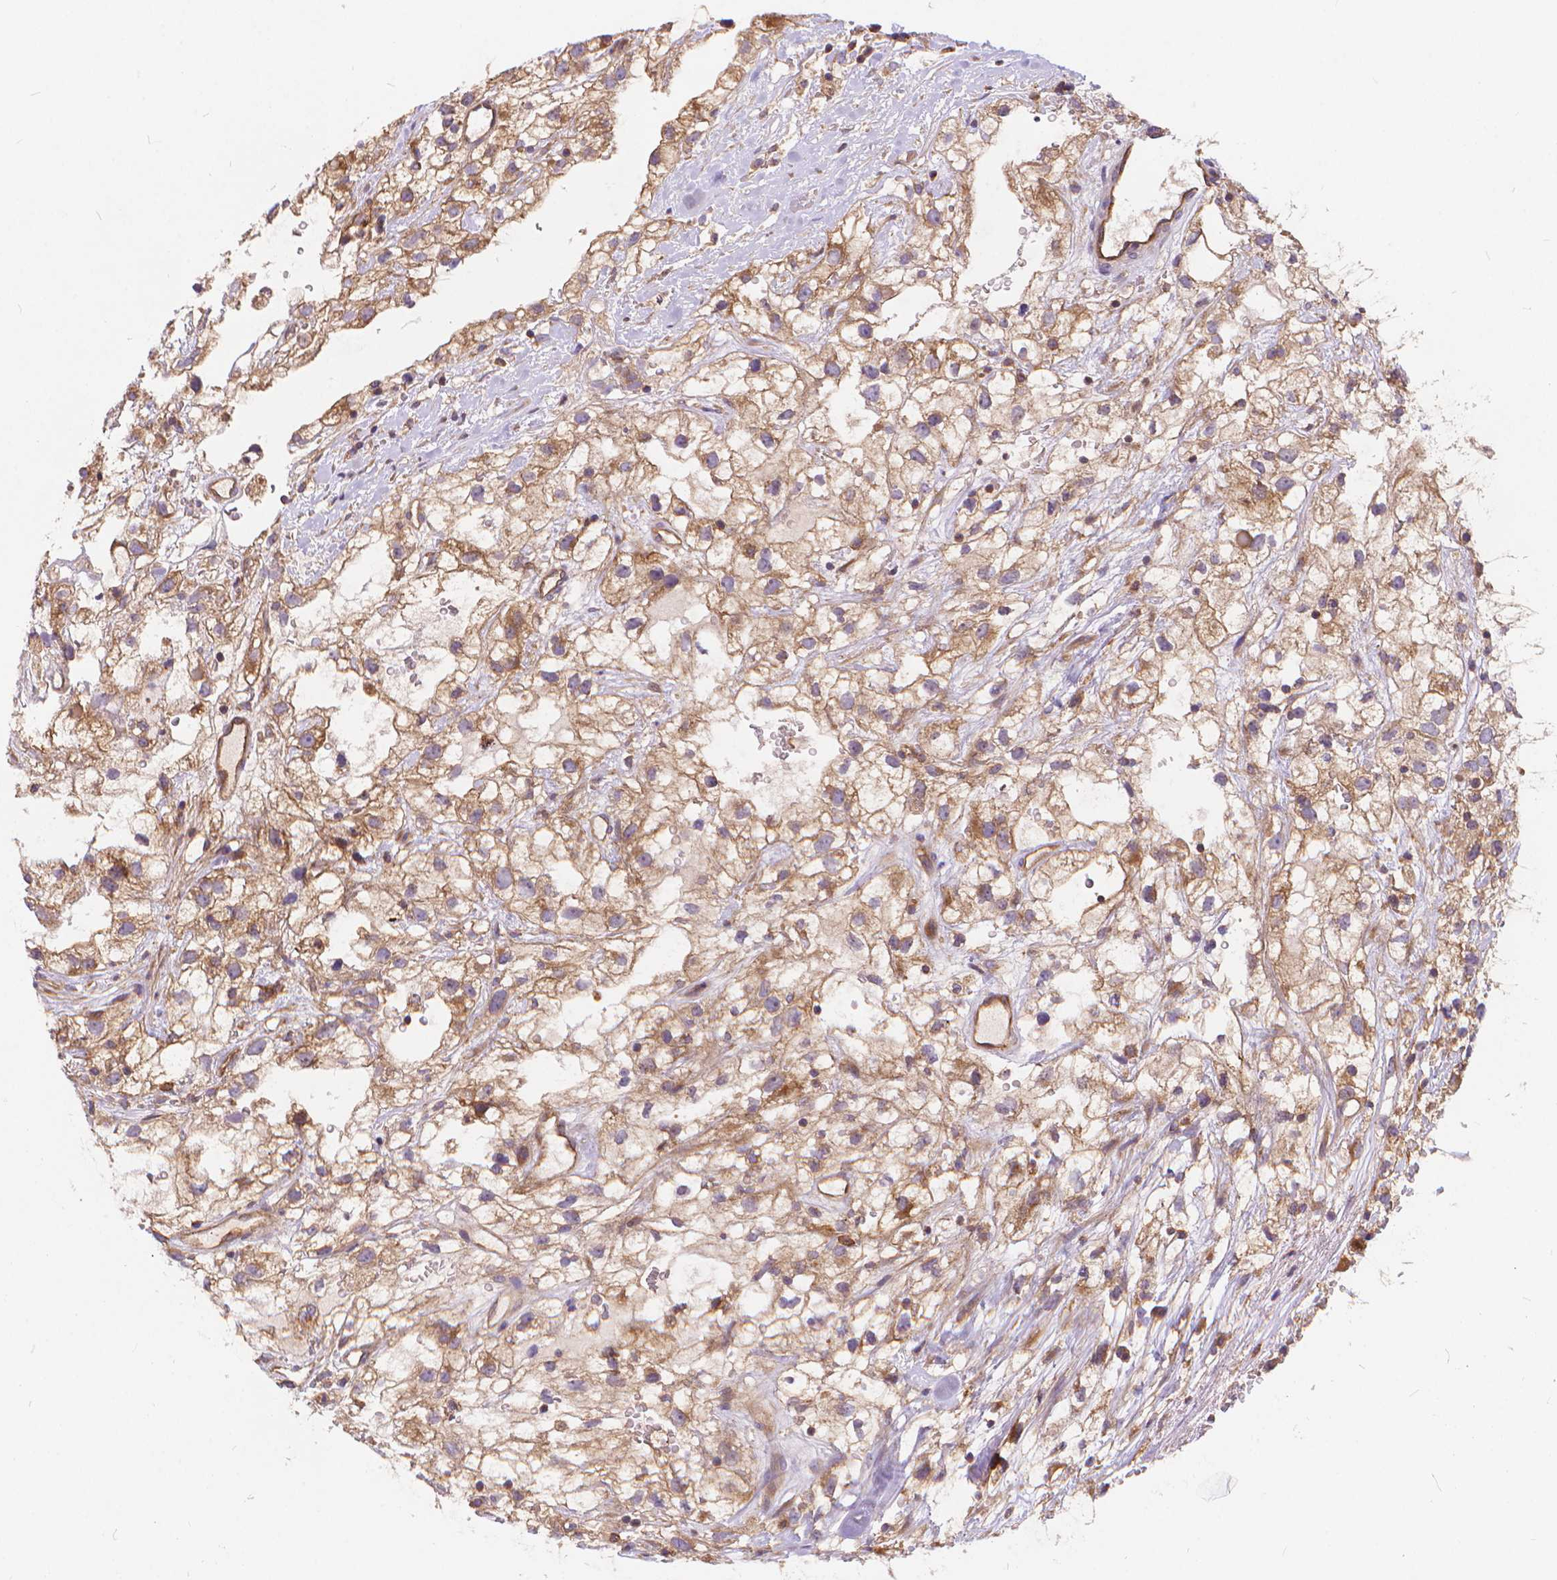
{"staining": {"intensity": "weak", "quantity": ">75%", "location": "cytoplasmic/membranous"}, "tissue": "renal cancer", "cell_type": "Tumor cells", "image_type": "cancer", "snomed": [{"axis": "morphology", "description": "Adenocarcinoma, NOS"}, {"axis": "topography", "description": "Kidney"}], "caption": "The image reveals immunohistochemical staining of adenocarcinoma (renal). There is weak cytoplasmic/membranous staining is present in approximately >75% of tumor cells.", "gene": "ARAP1", "patient": {"sex": "male", "age": 59}}